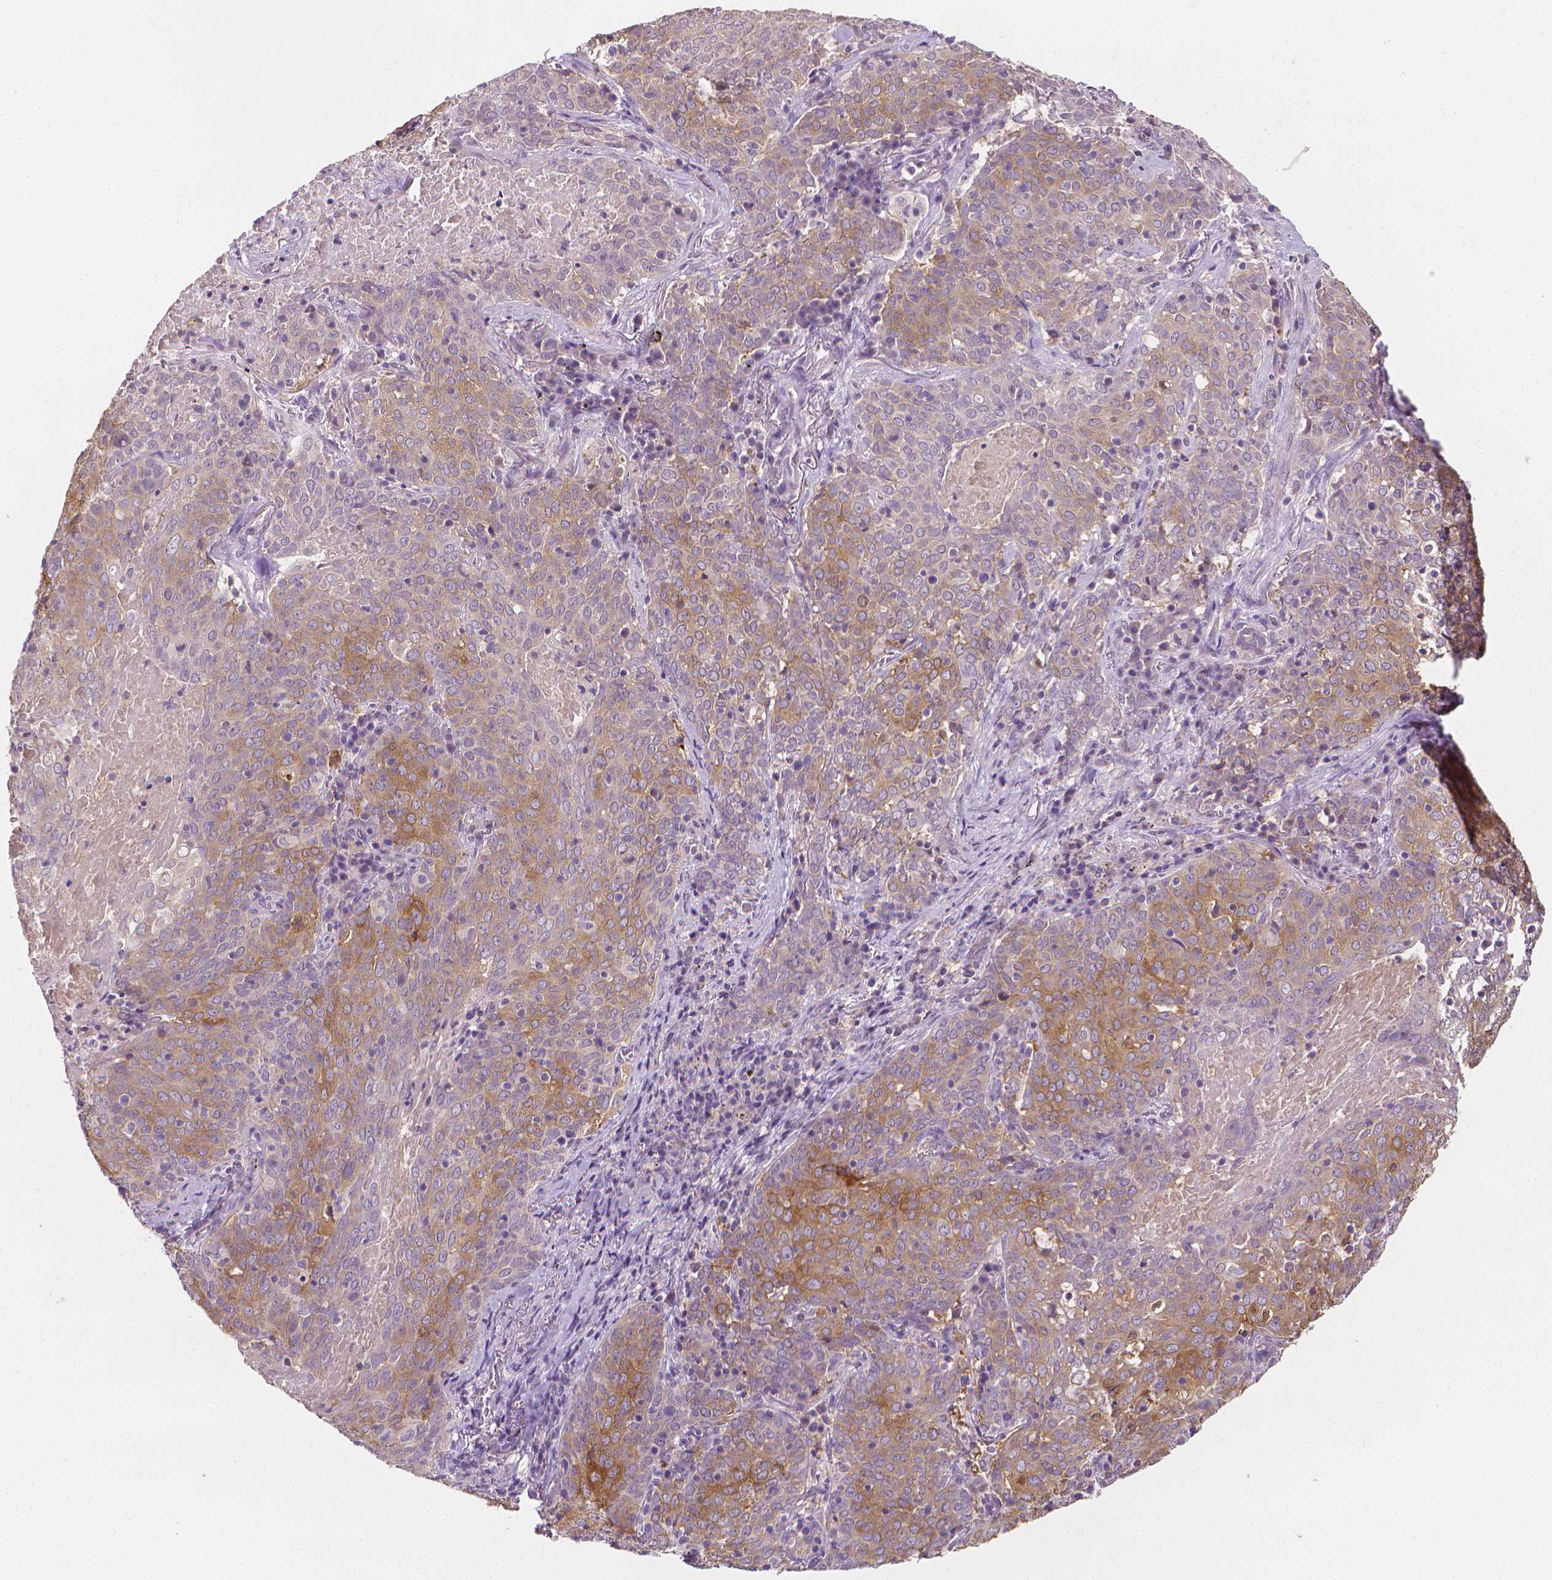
{"staining": {"intensity": "moderate", "quantity": "25%-75%", "location": "cytoplasmic/membranous"}, "tissue": "lung cancer", "cell_type": "Tumor cells", "image_type": "cancer", "snomed": [{"axis": "morphology", "description": "Squamous cell carcinoma, NOS"}, {"axis": "topography", "description": "Lung"}], "caption": "IHC (DAB) staining of lung cancer (squamous cell carcinoma) displays moderate cytoplasmic/membranous protein positivity in about 25%-75% of tumor cells.", "gene": "FASN", "patient": {"sex": "male", "age": 82}}